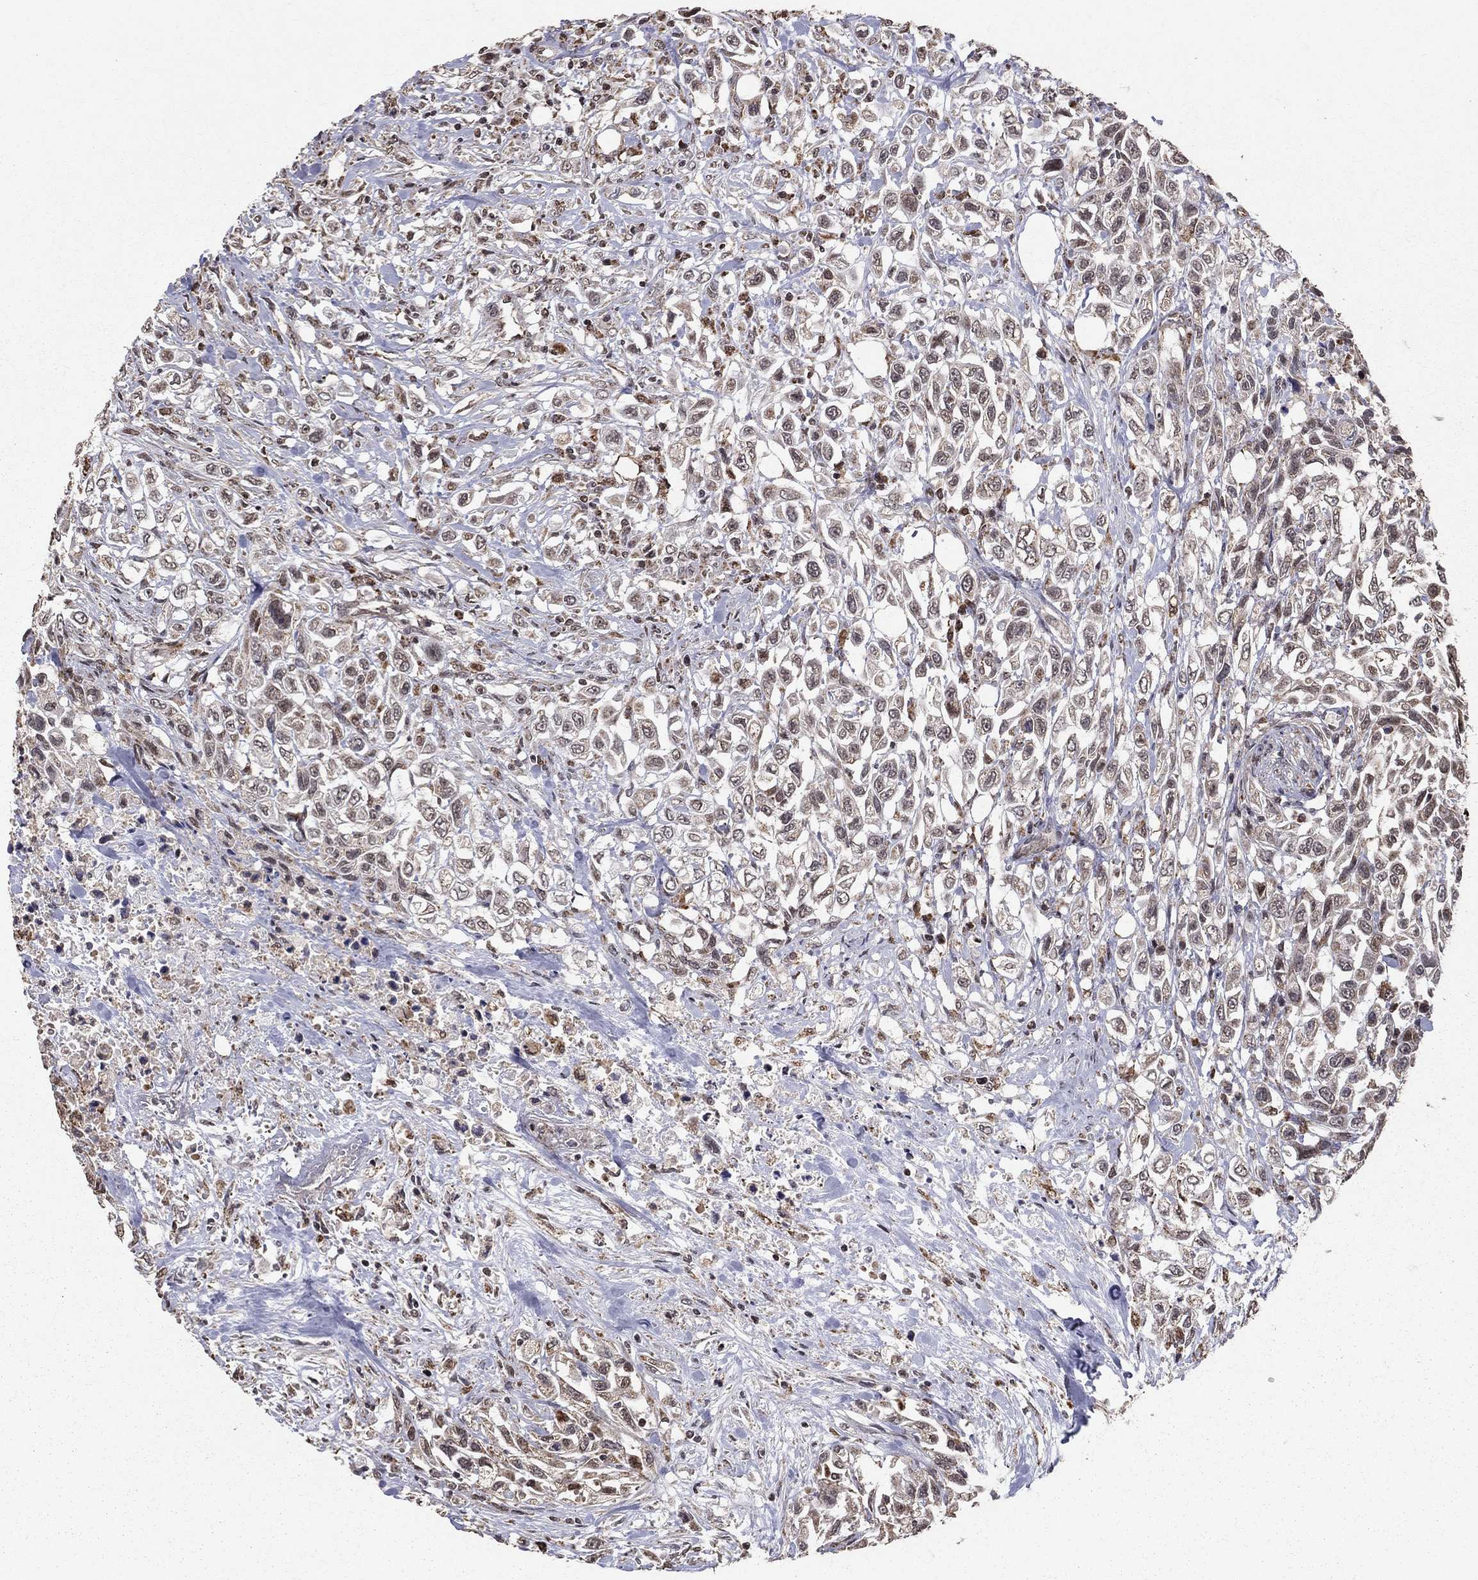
{"staining": {"intensity": "moderate", "quantity": "<25%", "location": "cytoplasmic/membranous"}, "tissue": "urothelial cancer", "cell_type": "Tumor cells", "image_type": "cancer", "snomed": [{"axis": "morphology", "description": "Urothelial carcinoma, High grade"}, {"axis": "topography", "description": "Urinary bladder"}], "caption": "High-magnification brightfield microscopy of high-grade urothelial carcinoma stained with DAB (brown) and counterstained with hematoxylin (blue). tumor cells exhibit moderate cytoplasmic/membranous positivity is seen in about<25% of cells.", "gene": "ACOT13", "patient": {"sex": "female", "age": 56}}